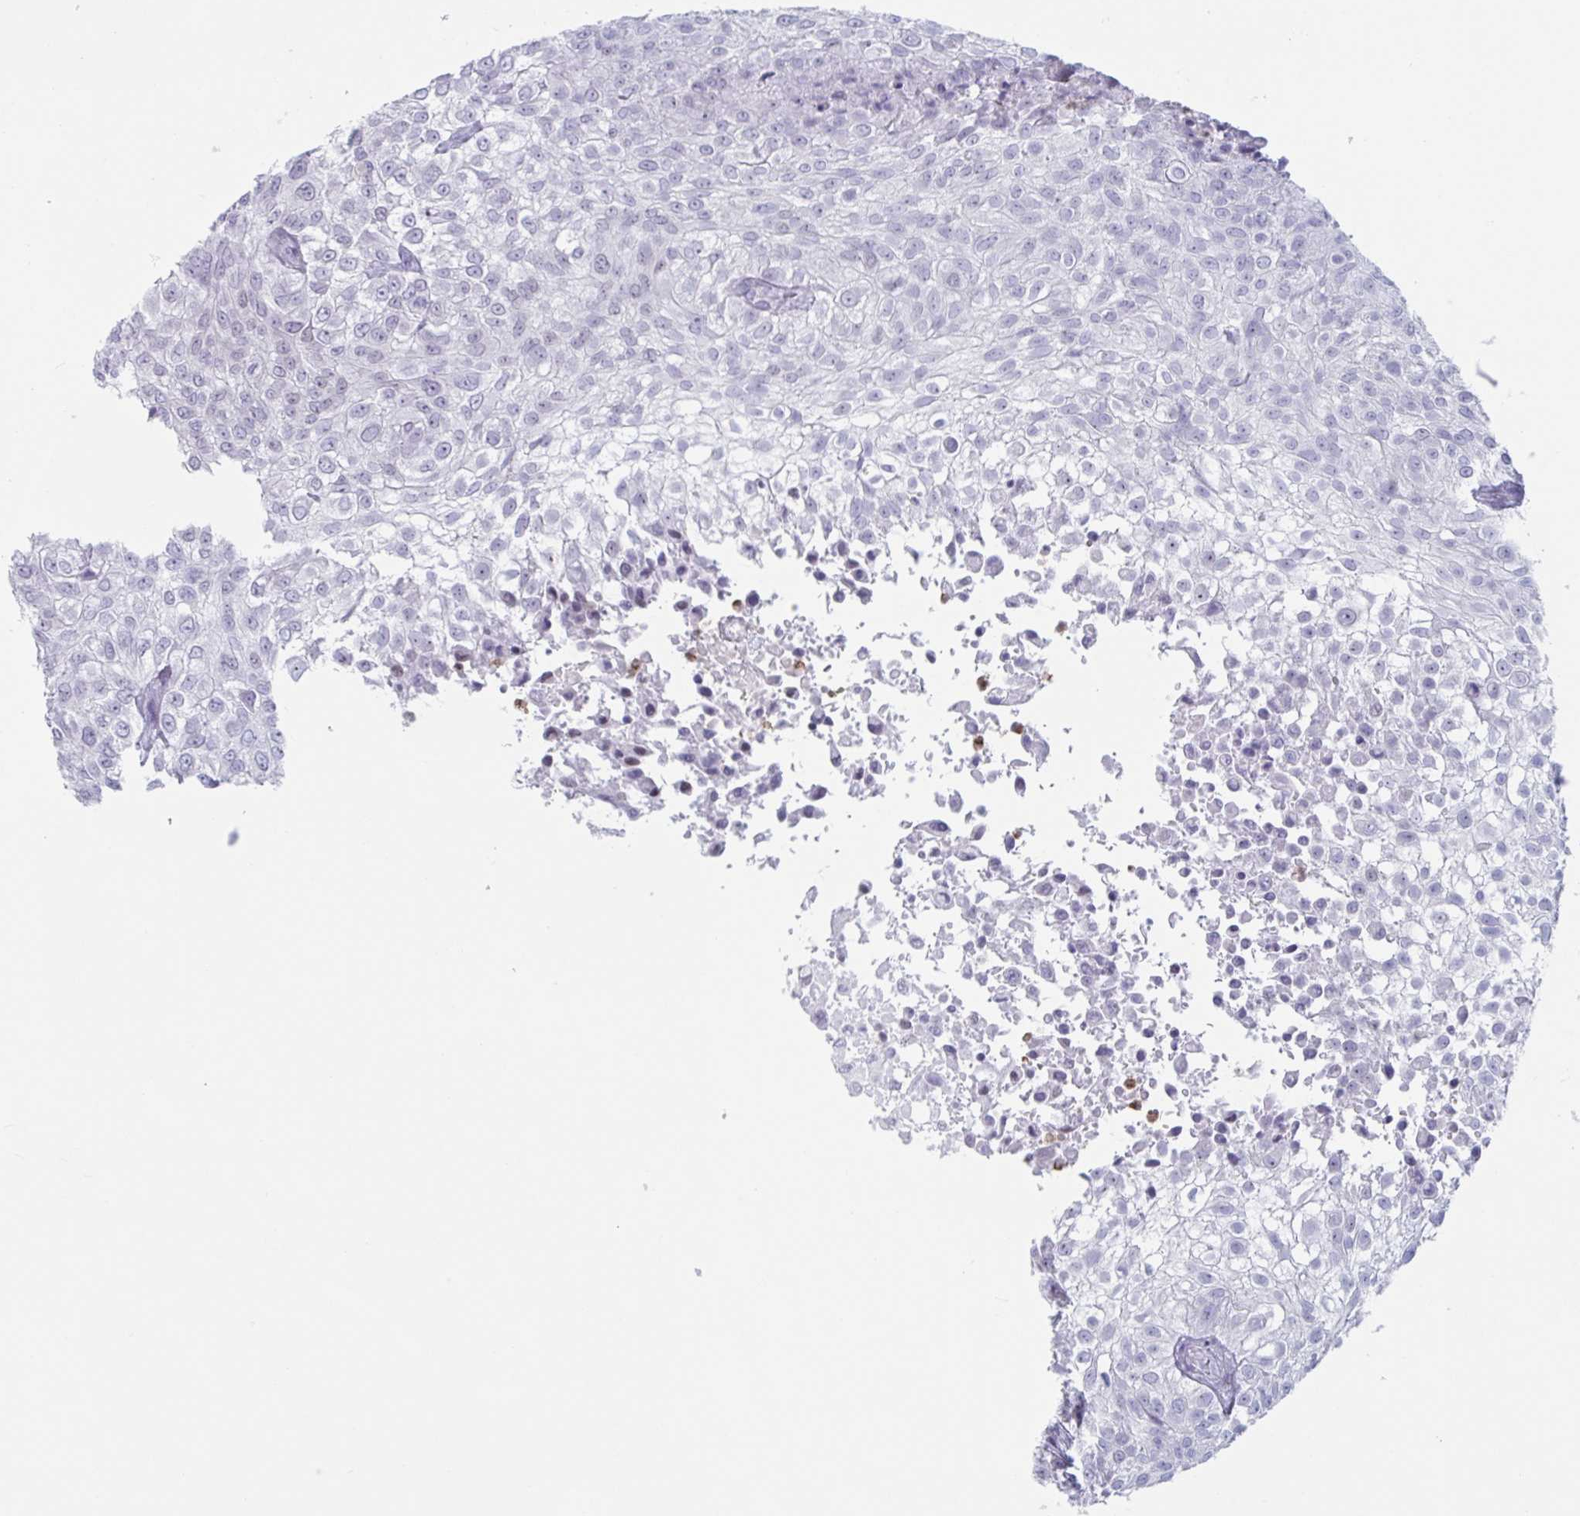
{"staining": {"intensity": "negative", "quantity": "none", "location": "none"}, "tissue": "urothelial cancer", "cell_type": "Tumor cells", "image_type": "cancer", "snomed": [{"axis": "morphology", "description": "Urothelial carcinoma, High grade"}, {"axis": "topography", "description": "Urinary bladder"}], "caption": "Protein analysis of urothelial carcinoma (high-grade) demonstrates no significant expression in tumor cells.", "gene": "CYP4F11", "patient": {"sex": "male", "age": 56}}